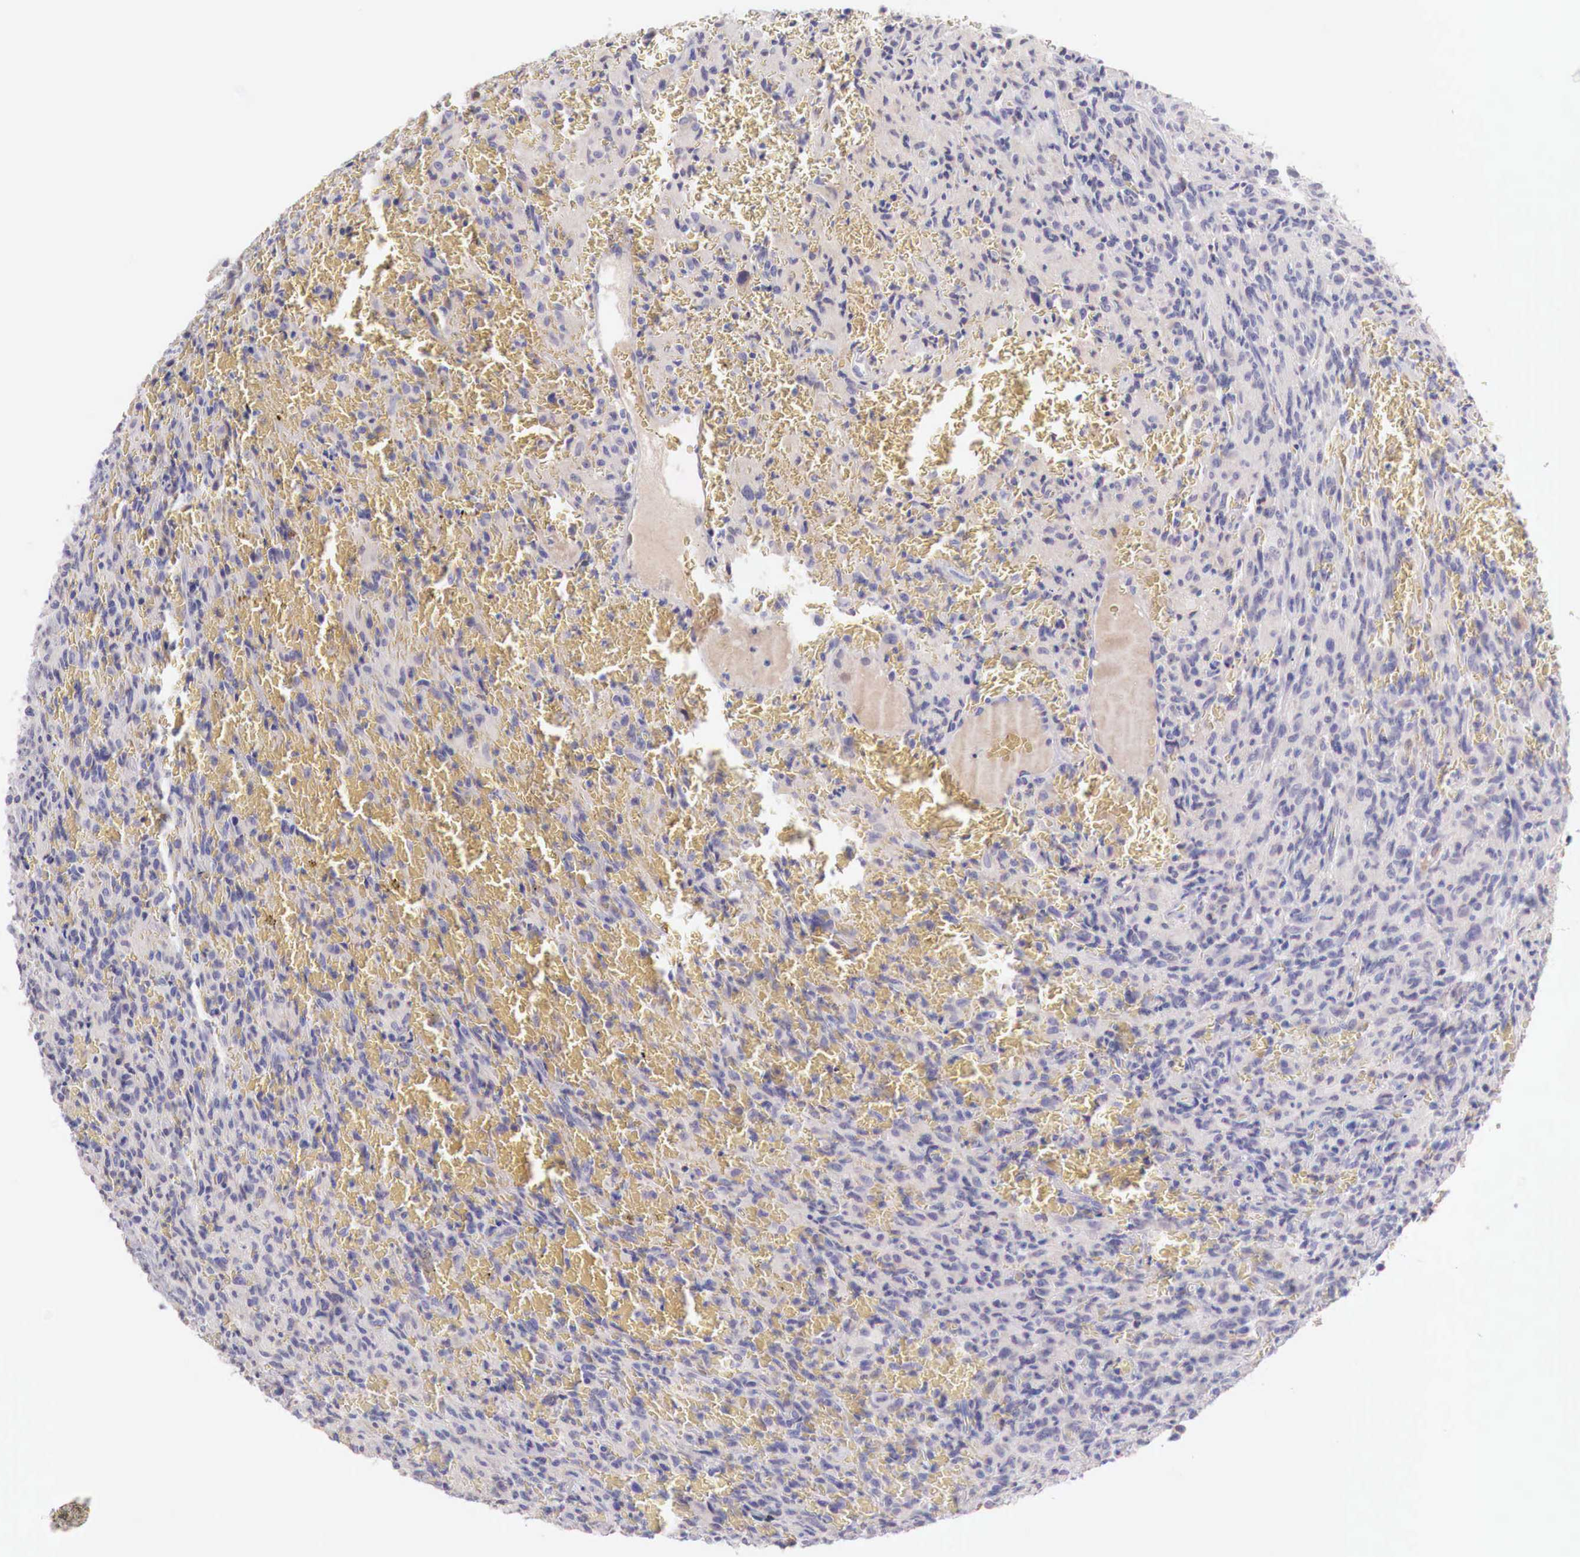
{"staining": {"intensity": "weak", "quantity": "<25%", "location": "cytoplasmic/membranous"}, "tissue": "glioma", "cell_type": "Tumor cells", "image_type": "cancer", "snomed": [{"axis": "morphology", "description": "Glioma, malignant, High grade"}, {"axis": "topography", "description": "Brain"}], "caption": "This photomicrograph is of glioma stained with immunohistochemistry to label a protein in brown with the nuclei are counter-stained blue. There is no staining in tumor cells. The staining was performed using DAB (3,3'-diaminobenzidine) to visualize the protein expression in brown, while the nuclei were stained in blue with hematoxylin (Magnification: 20x).", "gene": "XPNPEP2", "patient": {"sex": "male", "age": 56}}